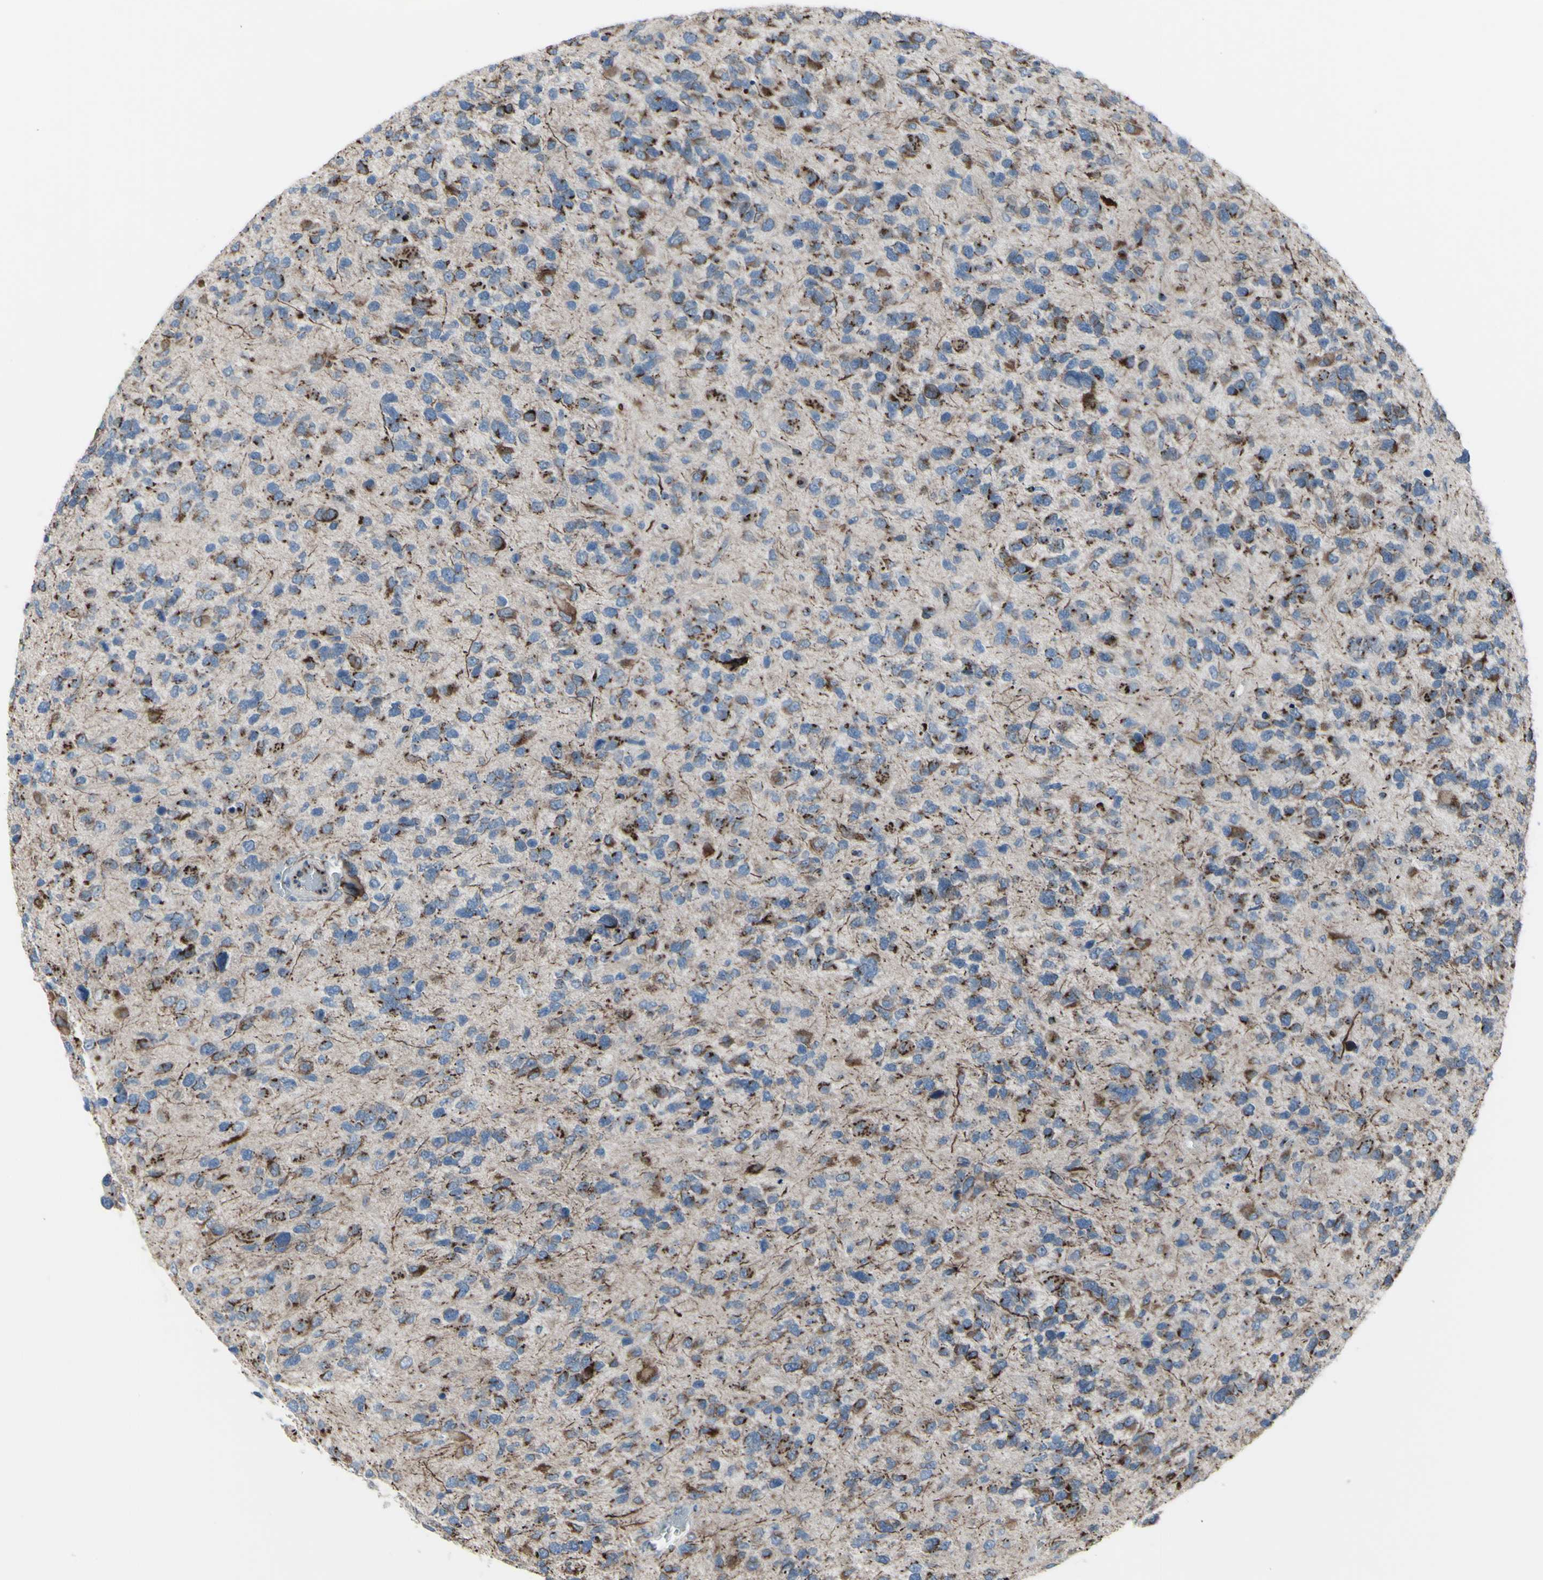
{"staining": {"intensity": "strong", "quantity": "25%-75%", "location": "cytoplasmic/membranous"}, "tissue": "glioma", "cell_type": "Tumor cells", "image_type": "cancer", "snomed": [{"axis": "morphology", "description": "Glioma, malignant, High grade"}, {"axis": "topography", "description": "Brain"}], "caption": "Protein analysis of glioma tissue displays strong cytoplasmic/membranous staining in about 25%-75% of tumor cells.", "gene": "GLG1", "patient": {"sex": "female", "age": 58}}